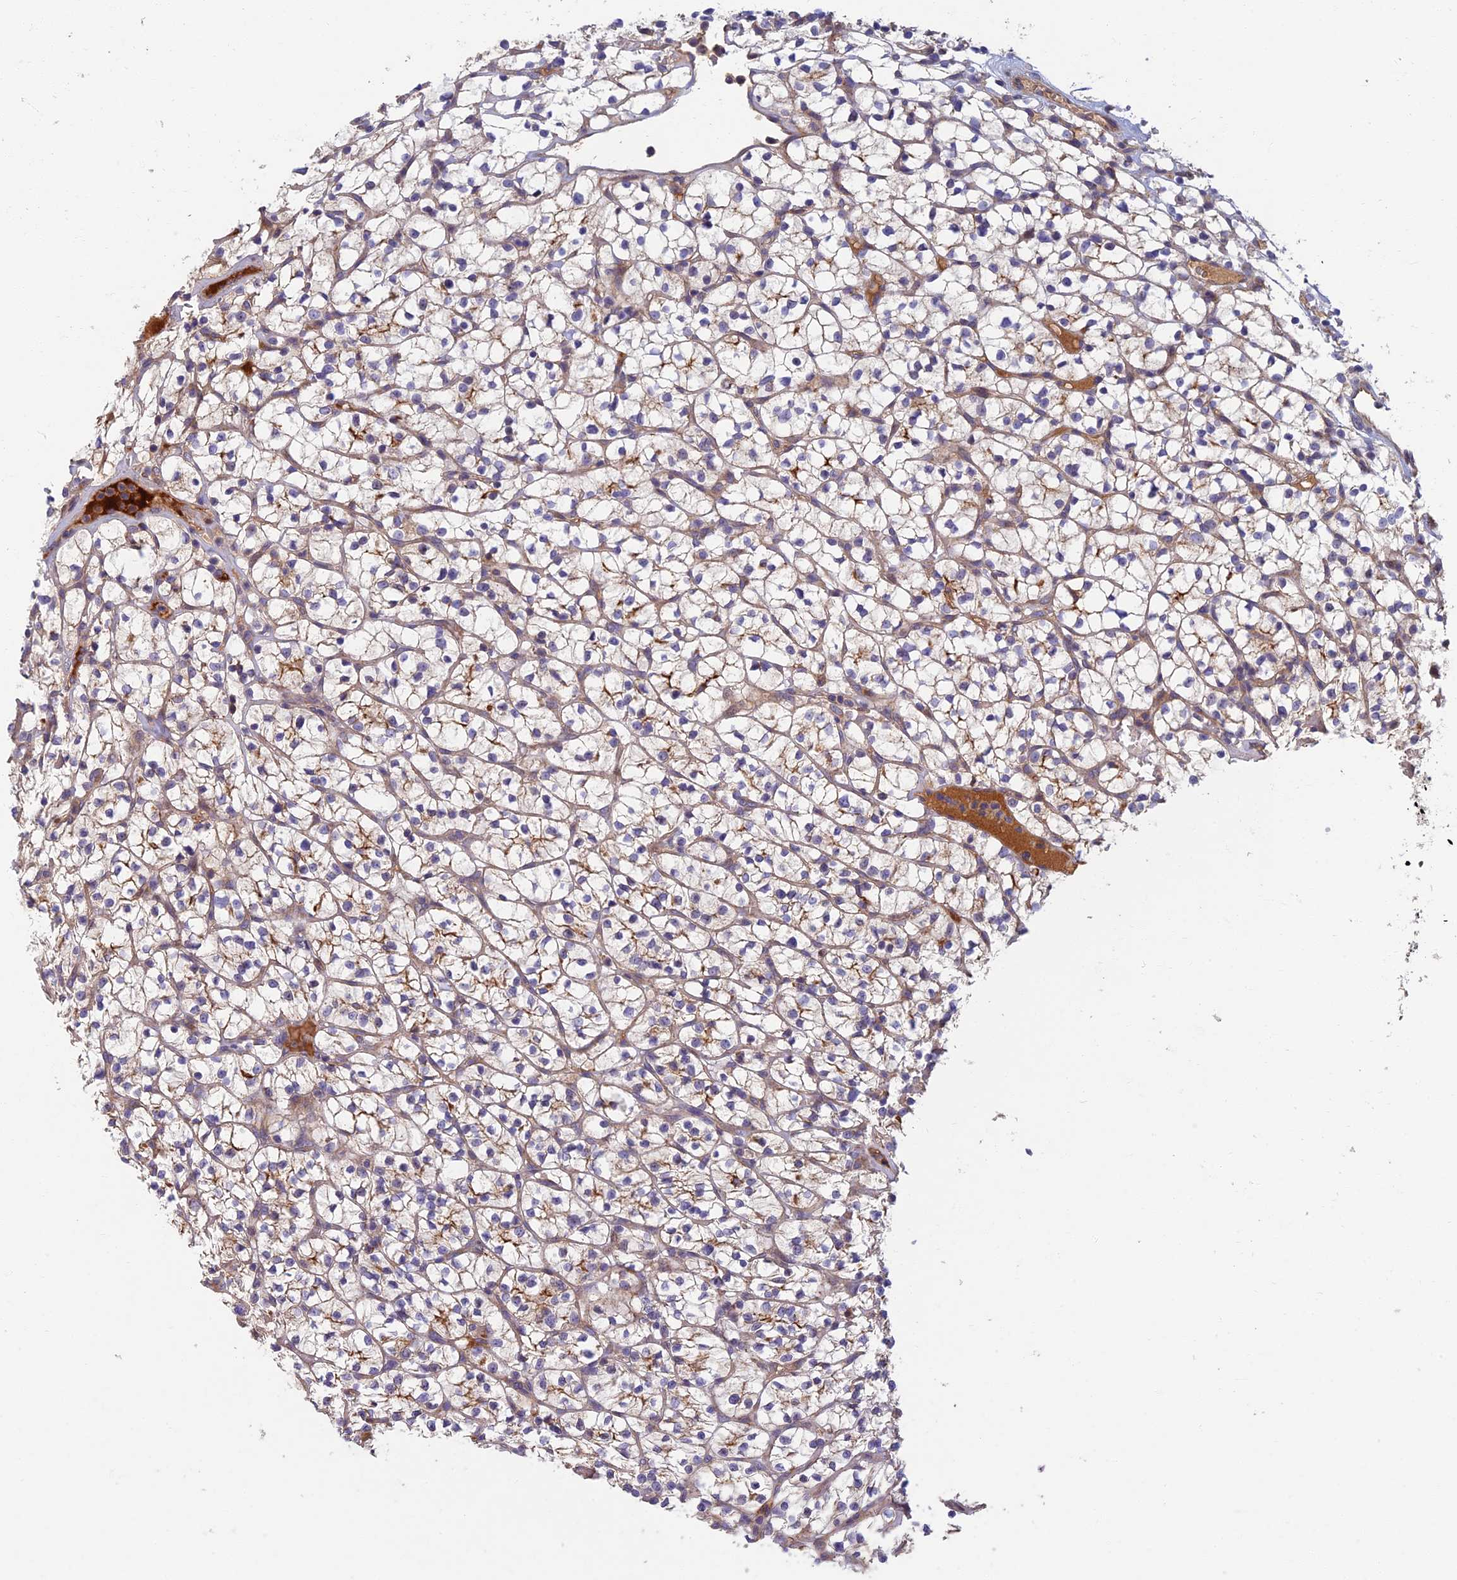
{"staining": {"intensity": "moderate", "quantity": "<25%", "location": "cytoplasmic/membranous"}, "tissue": "renal cancer", "cell_type": "Tumor cells", "image_type": "cancer", "snomed": [{"axis": "morphology", "description": "Adenocarcinoma, NOS"}, {"axis": "topography", "description": "Kidney"}], "caption": "Immunohistochemistry of human renal adenocarcinoma exhibits low levels of moderate cytoplasmic/membranous expression in about <25% of tumor cells.", "gene": "SOGA1", "patient": {"sex": "female", "age": 64}}